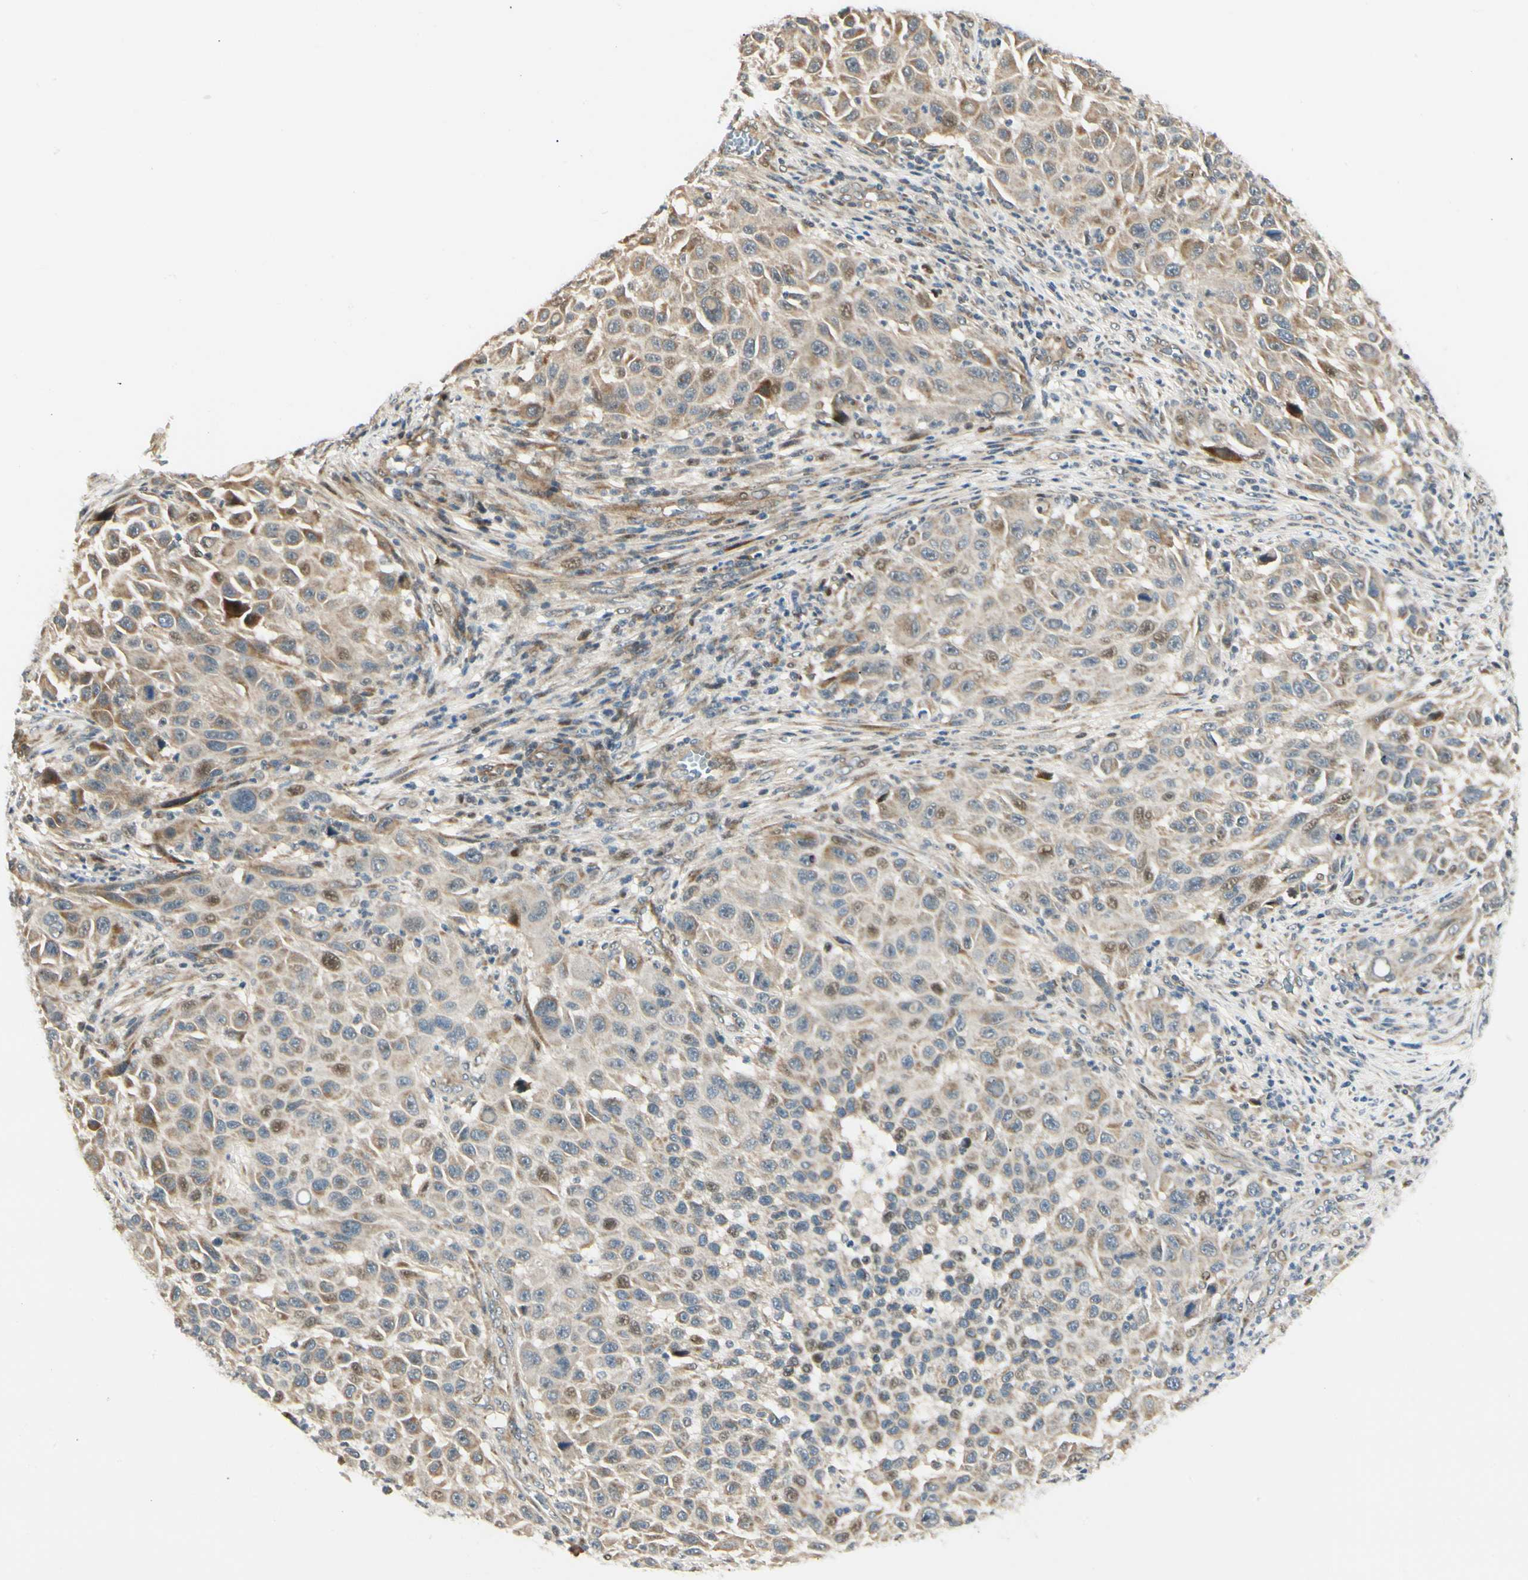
{"staining": {"intensity": "weak", "quantity": ">75%", "location": "cytoplasmic/membranous"}, "tissue": "melanoma", "cell_type": "Tumor cells", "image_type": "cancer", "snomed": [{"axis": "morphology", "description": "Malignant melanoma, Metastatic site"}, {"axis": "topography", "description": "Lymph node"}], "caption": "The immunohistochemical stain labels weak cytoplasmic/membranous positivity in tumor cells of malignant melanoma (metastatic site) tissue.", "gene": "P4HA3", "patient": {"sex": "male", "age": 61}}